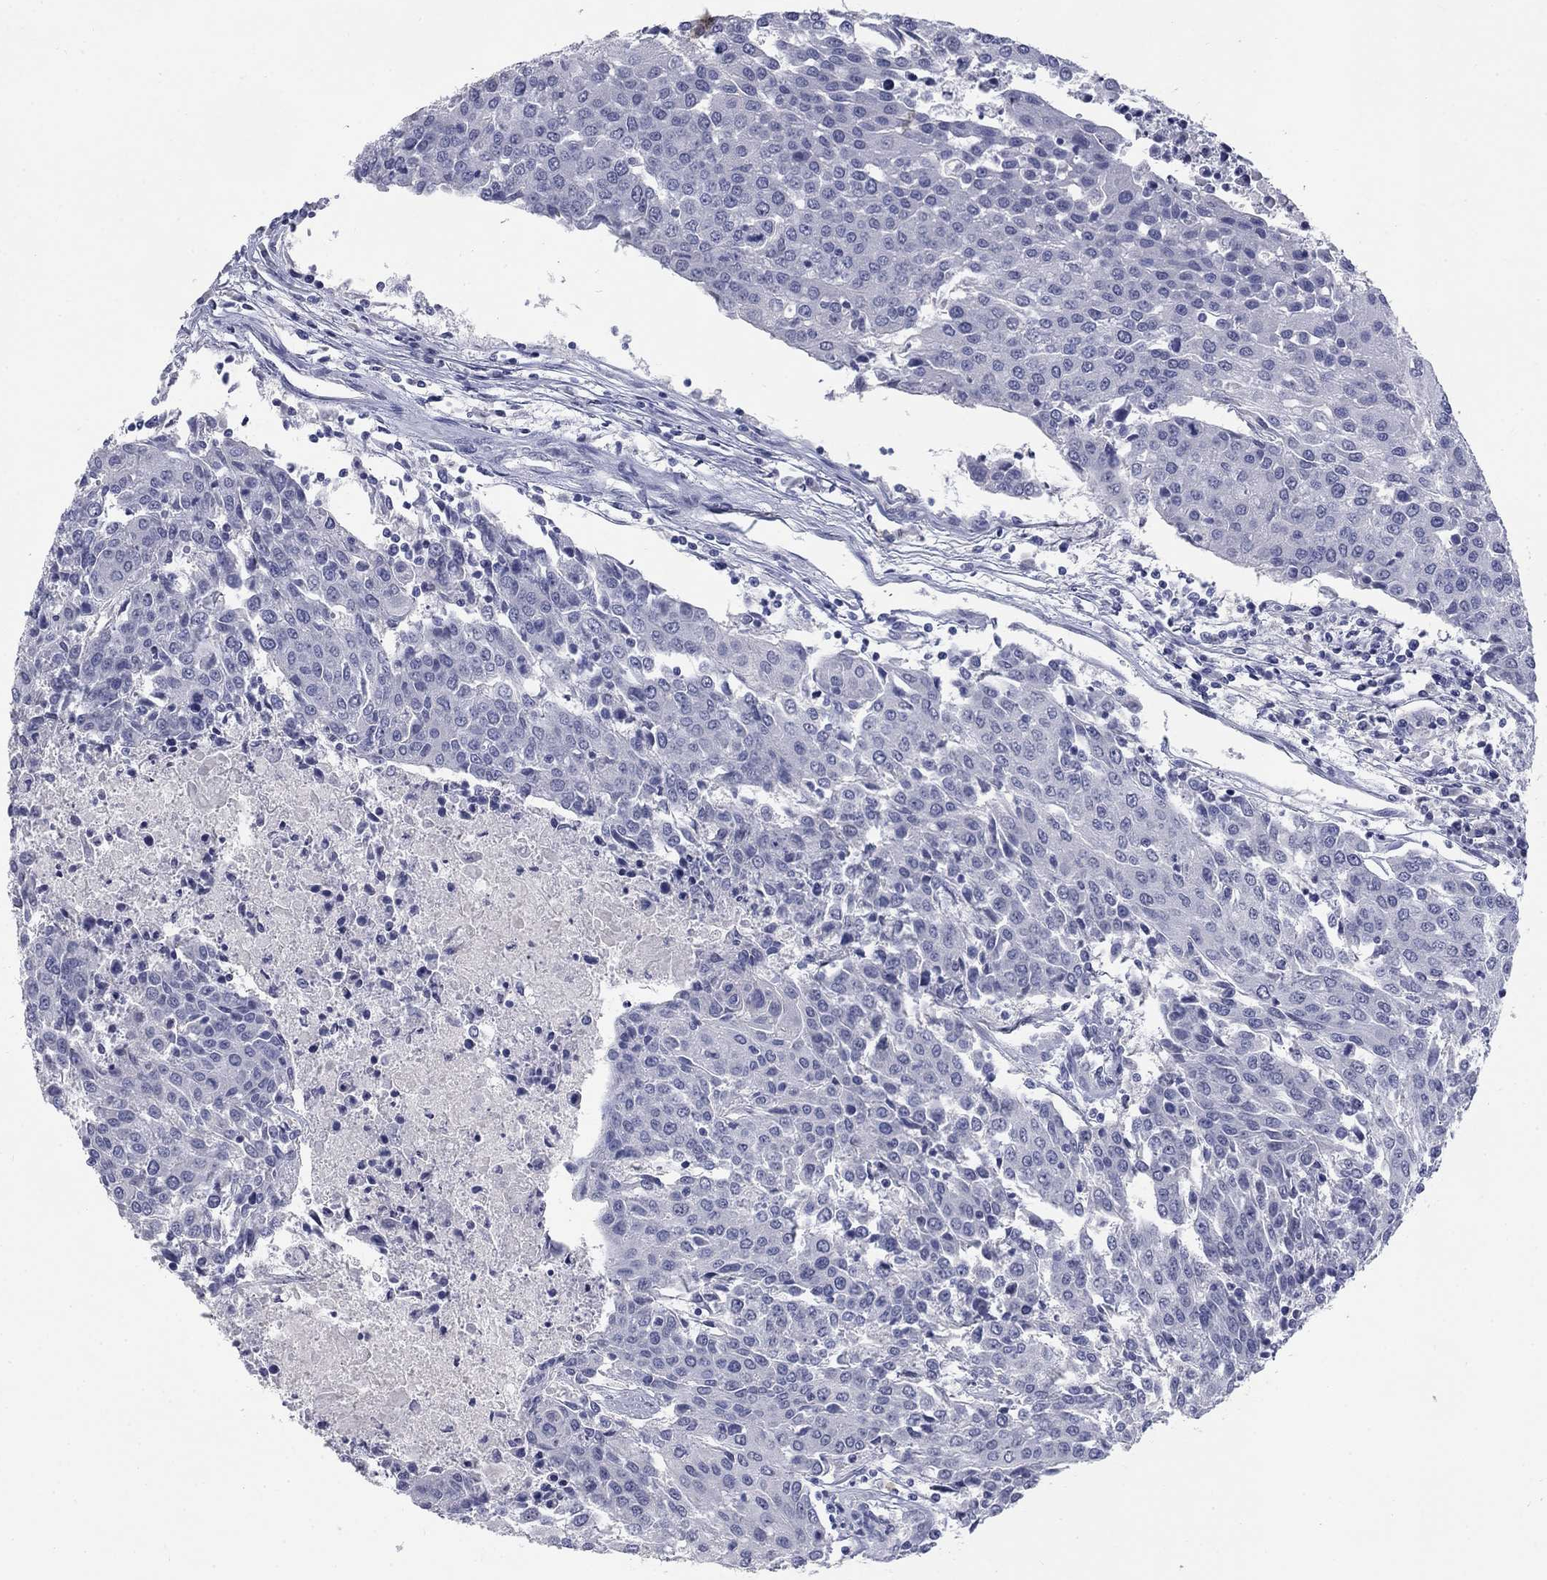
{"staining": {"intensity": "negative", "quantity": "none", "location": "none"}, "tissue": "urothelial cancer", "cell_type": "Tumor cells", "image_type": "cancer", "snomed": [{"axis": "morphology", "description": "Urothelial carcinoma, High grade"}, {"axis": "topography", "description": "Urinary bladder"}], "caption": "Immunohistochemical staining of urothelial carcinoma (high-grade) demonstrates no significant positivity in tumor cells.", "gene": "ELAVL4", "patient": {"sex": "female", "age": 85}}